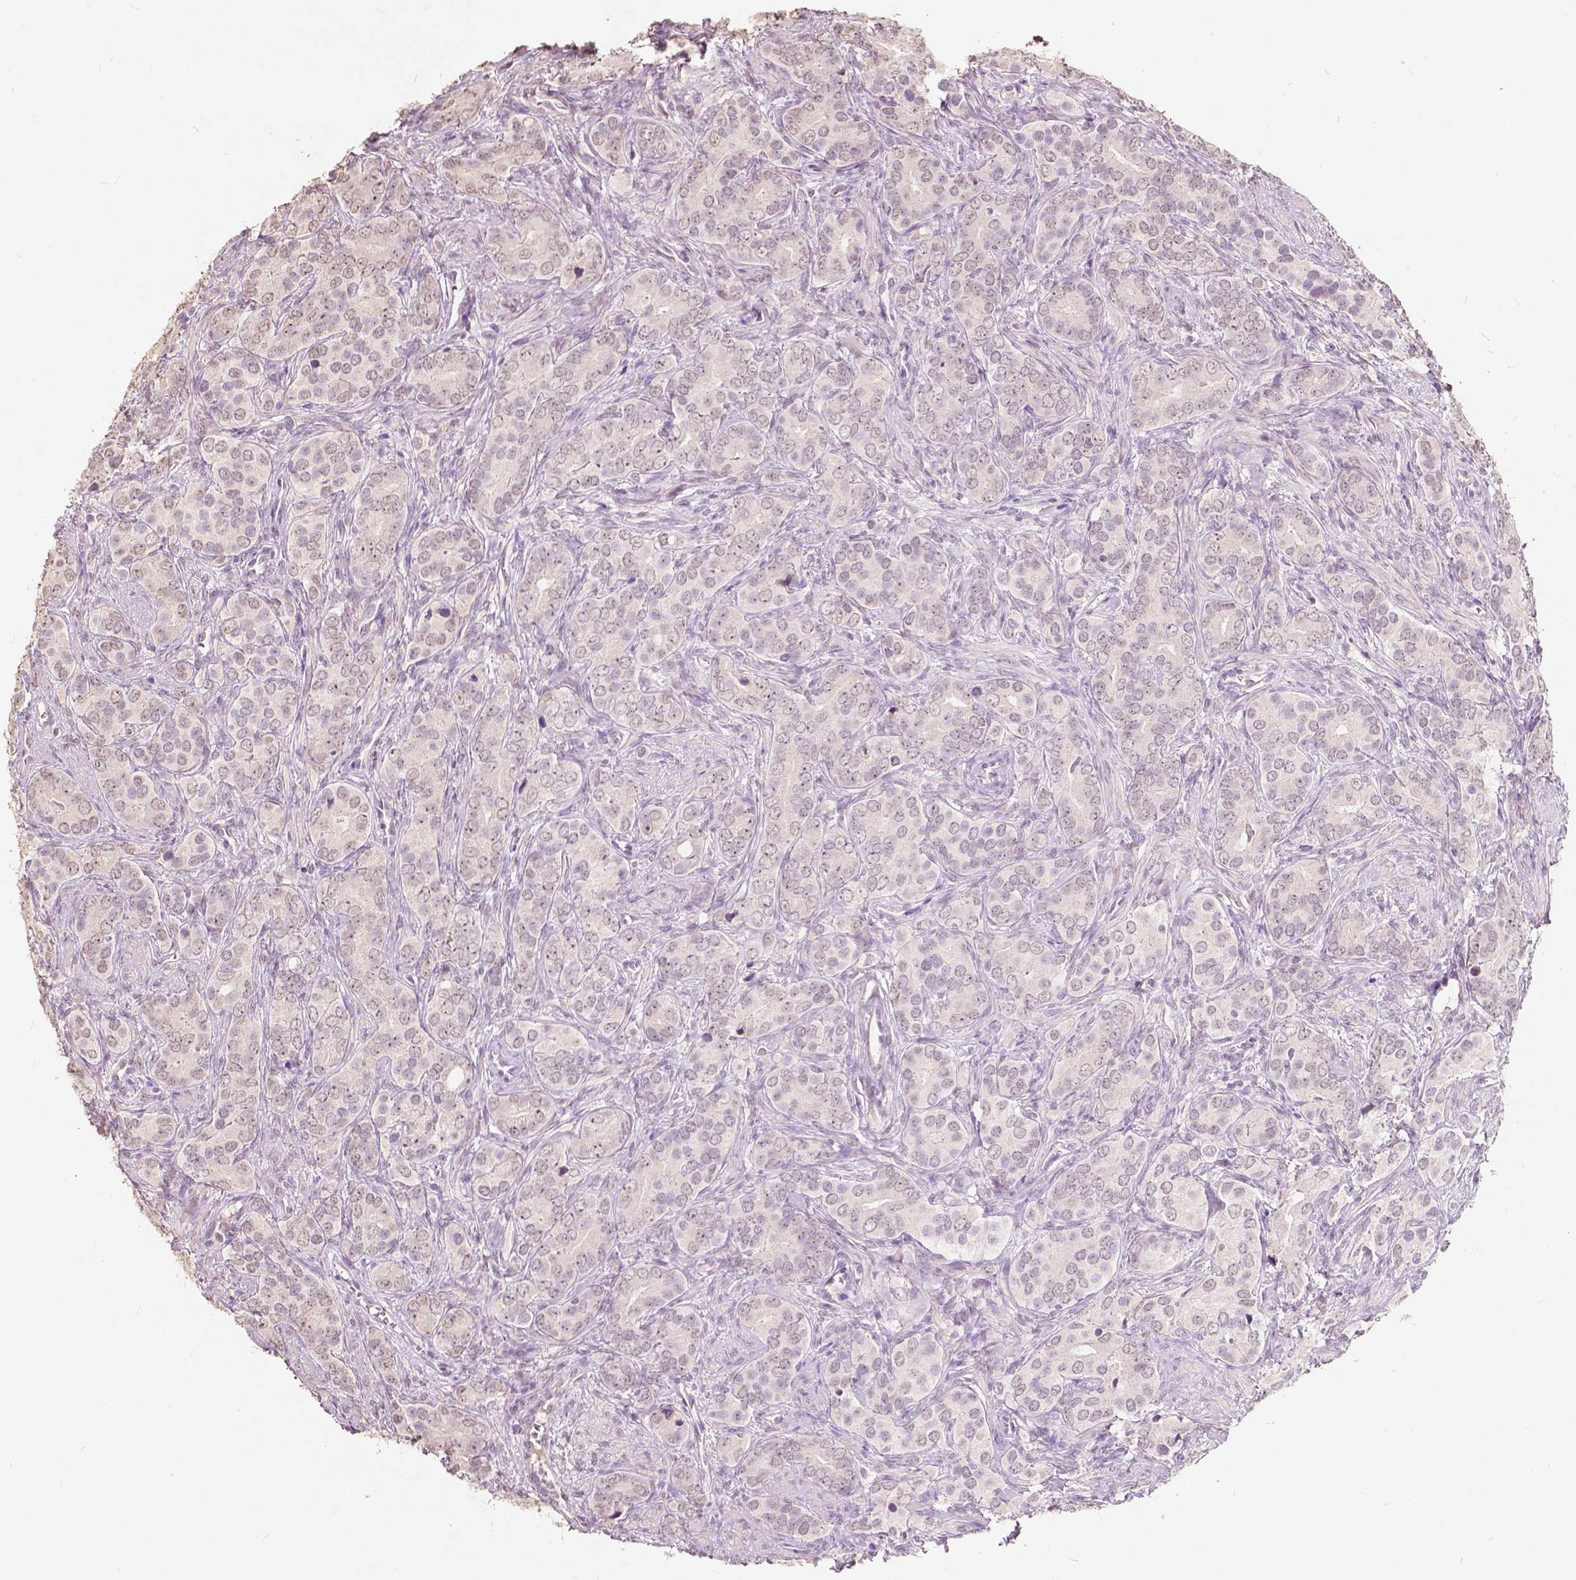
{"staining": {"intensity": "negative", "quantity": "none", "location": "none"}, "tissue": "prostate cancer", "cell_type": "Tumor cells", "image_type": "cancer", "snomed": [{"axis": "morphology", "description": "Adenocarcinoma, High grade"}, {"axis": "topography", "description": "Prostate"}], "caption": "Immunohistochemistry micrograph of prostate cancer (high-grade adenocarcinoma) stained for a protein (brown), which shows no expression in tumor cells.", "gene": "SOX15", "patient": {"sex": "male", "age": 84}}